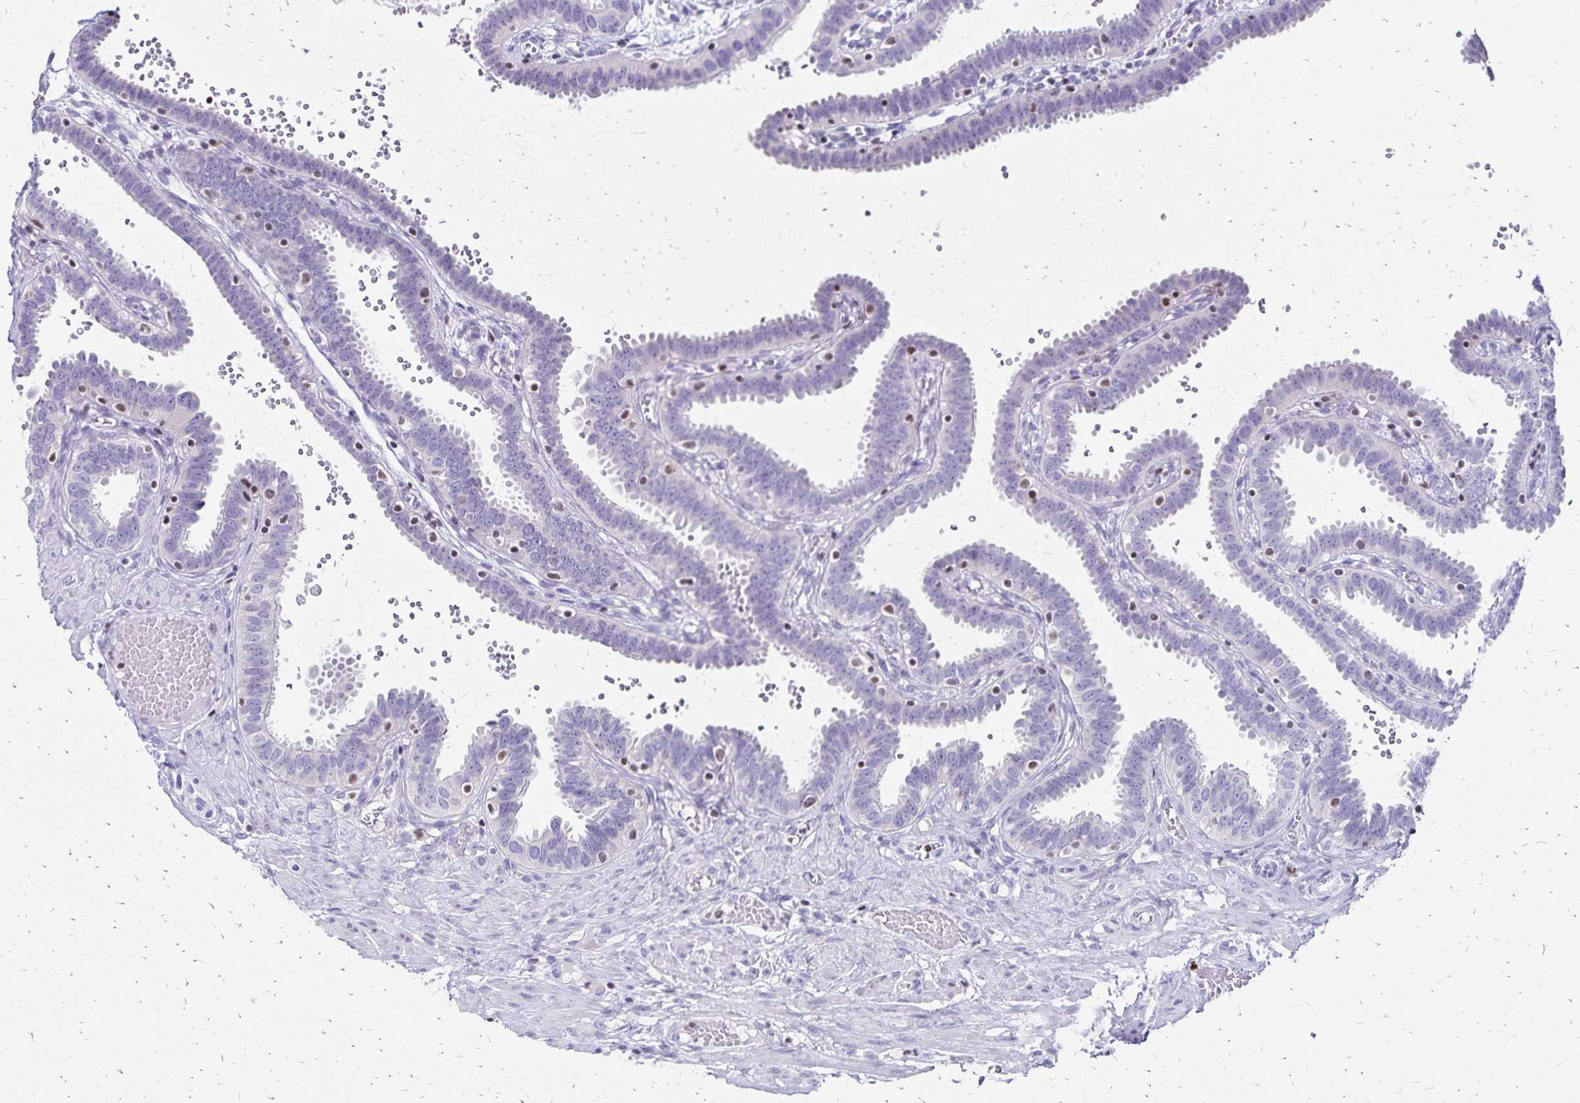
{"staining": {"intensity": "negative", "quantity": "none", "location": "none"}, "tissue": "fallopian tube", "cell_type": "Glandular cells", "image_type": "normal", "snomed": [{"axis": "morphology", "description": "Normal tissue, NOS"}, {"axis": "topography", "description": "Fallopian tube"}], "caption": "IHC of normal human fallopian tube demonstrates no staining in glandular cells.", "gene": "IKZF1", "patient": {"sex": "female", "age": 37}}